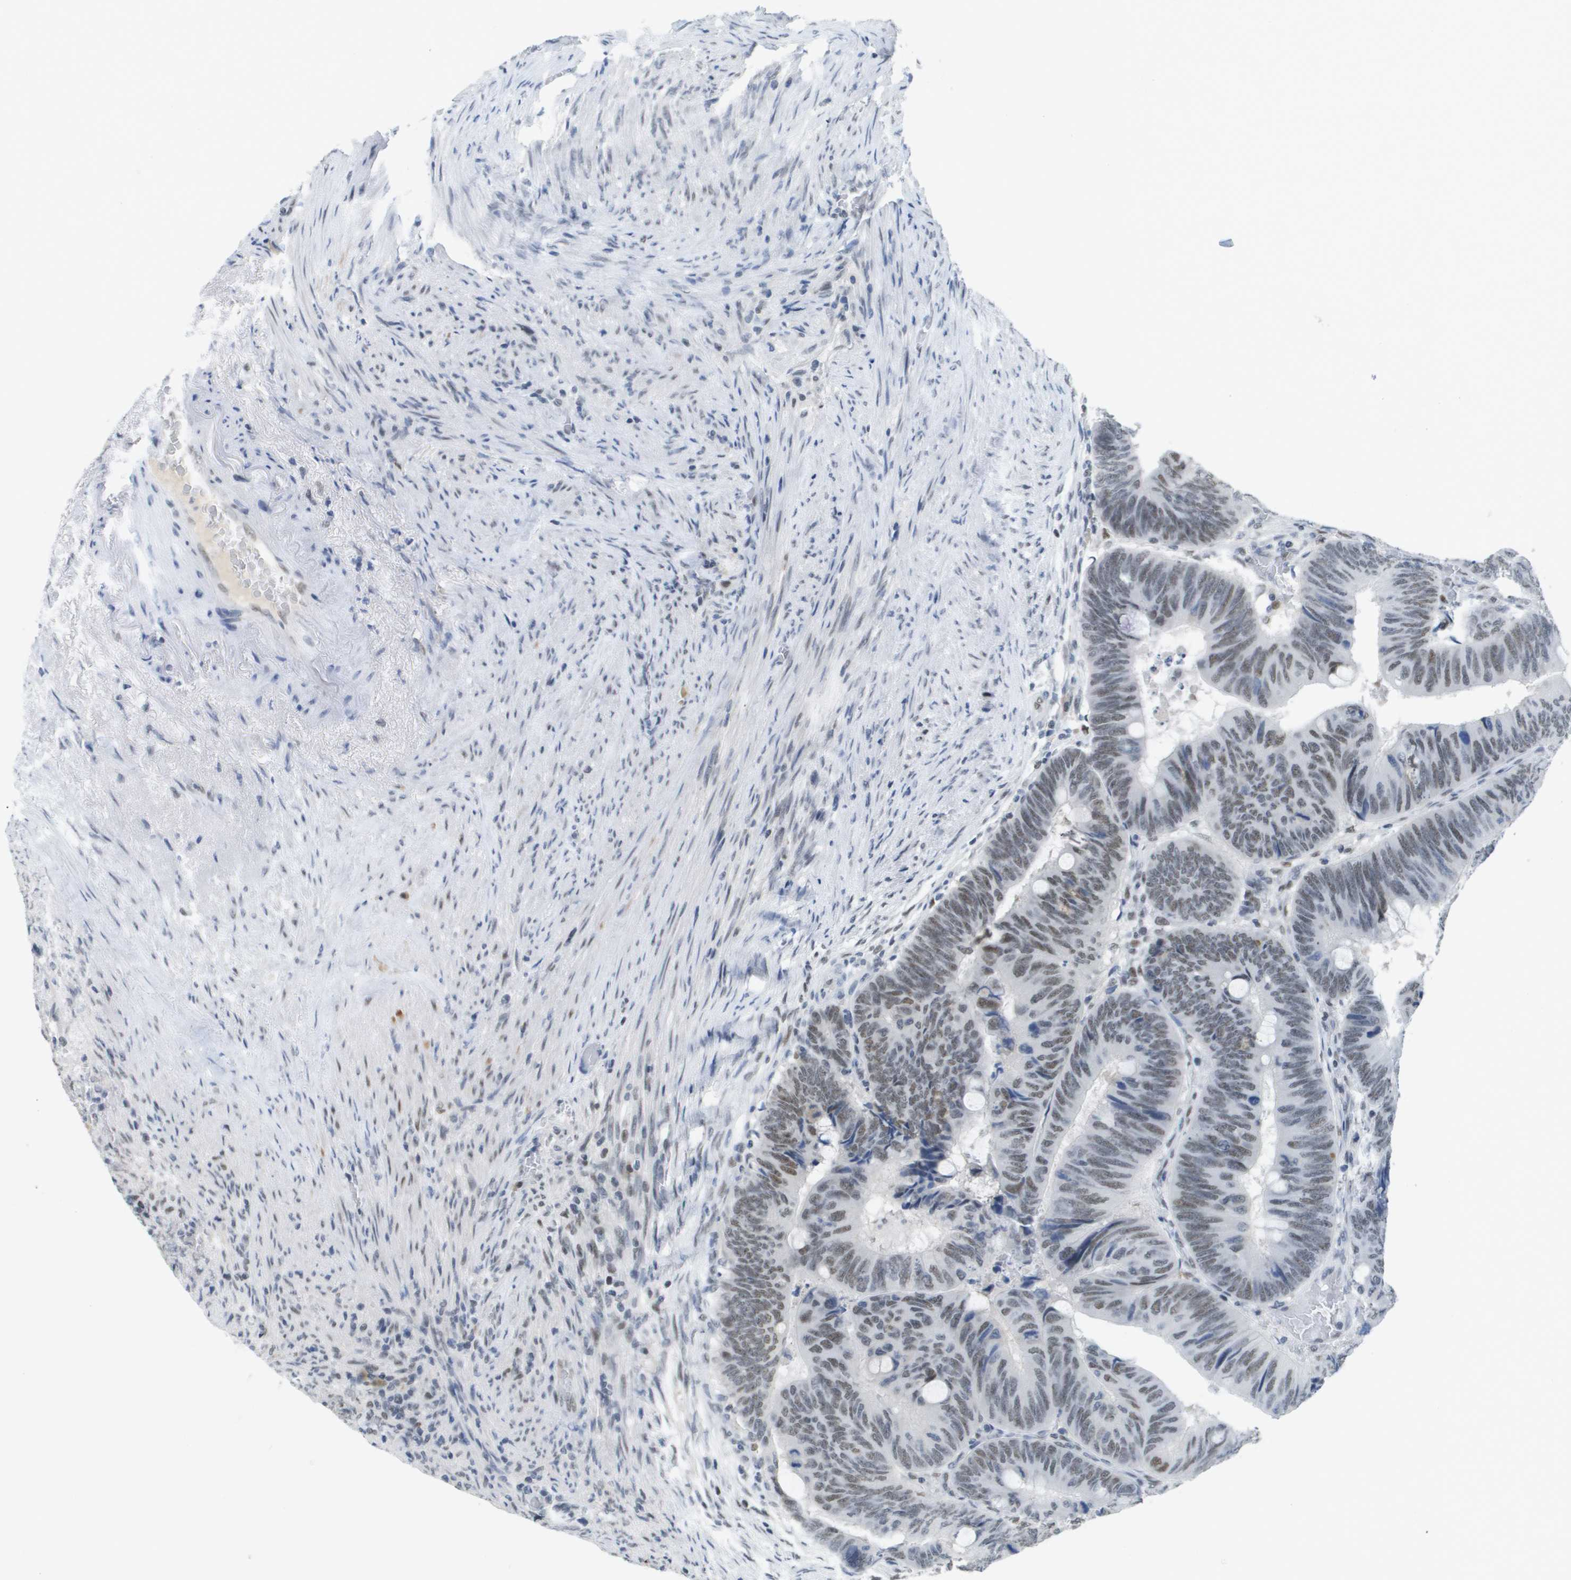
{"staining": {"intensity": "weak", "quantity": "25%-75%", "location": "nuclear"}, "tissue": "colorectal cancer", "cell_type": "Tumor cells", "image_type": "cancer", "snomed": [{"axis": "morphology", "description": "Normal tissue, NOS"}, {"axis": "morphology", "description": "Adenocarcinoma, NOS"}, {"axis": "topography", "description": "Rectum"}], "caption": "DAB (3,3'-diaminobenzidine) immunohistochemical staining of human adenocarcinoma (colorectal) shows weak nuclear protein positivity in approximately 25%-75% of tumor cells. The staining was performed using DAB (3,3'-diaminobenzidine) to visualize the protein expression in brown, while the nuclei were stained in blue with hematoxylin (Magnification: 20x).", "gene": "TP53RK", "patient": {"sex": "male", "age": 92}}